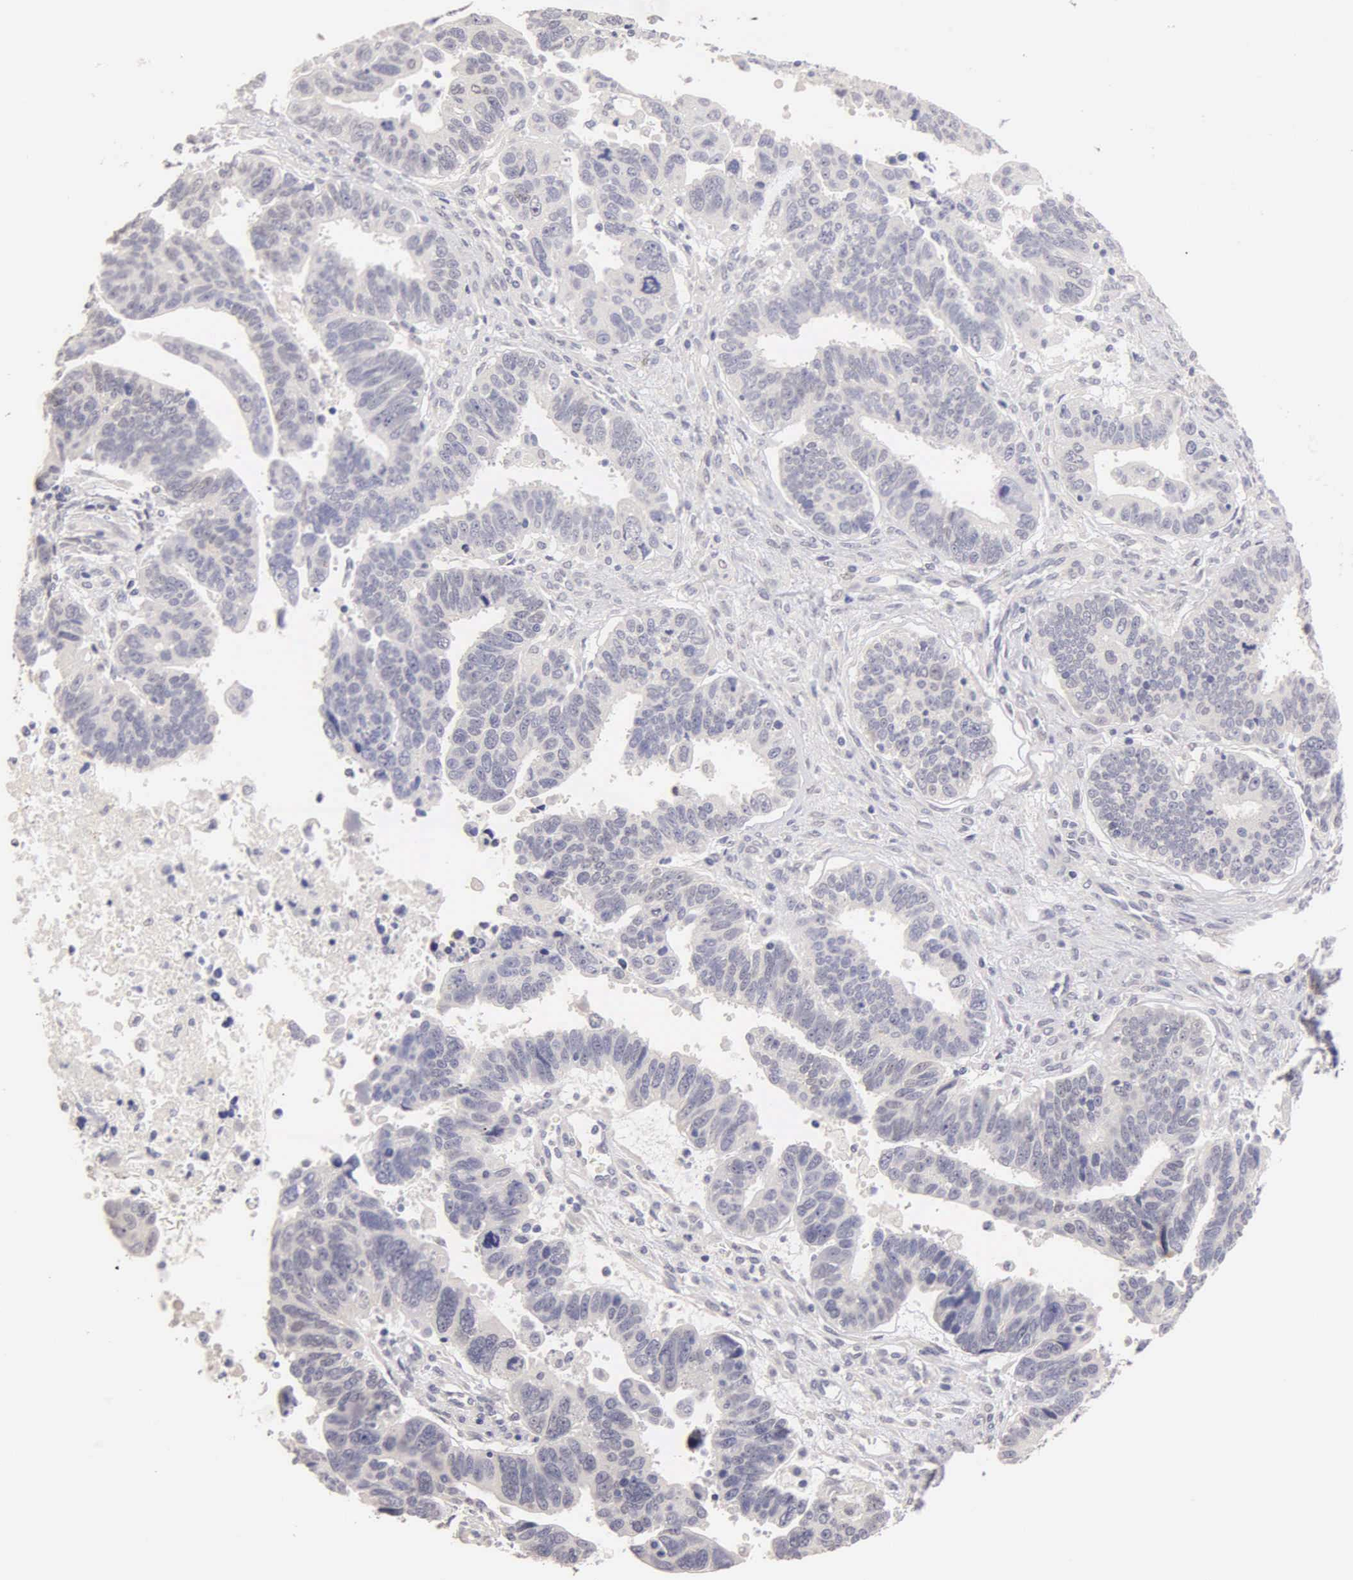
{"staining": {"intensity": "negative", "quantity": "none", "location": "none"}, "tissue": "ovarian cancer", "cell_type": "Tumor cells", "image_type": "cancer", "snomed": [{"axis": "morphology", "description": "Carcinoma, endometroid"}, {"axis": "morphology", "description": "Cystadenocarcinoma, serous, NOS"}, {"axis": "topography", "description": "Ovary"}], "caption": "Tumor cells are negative for brown protein staining in ovarian serous cystadenocarcinoma.", "gene": "ESR1", "patient": {"sex": "female", "age": 45}}